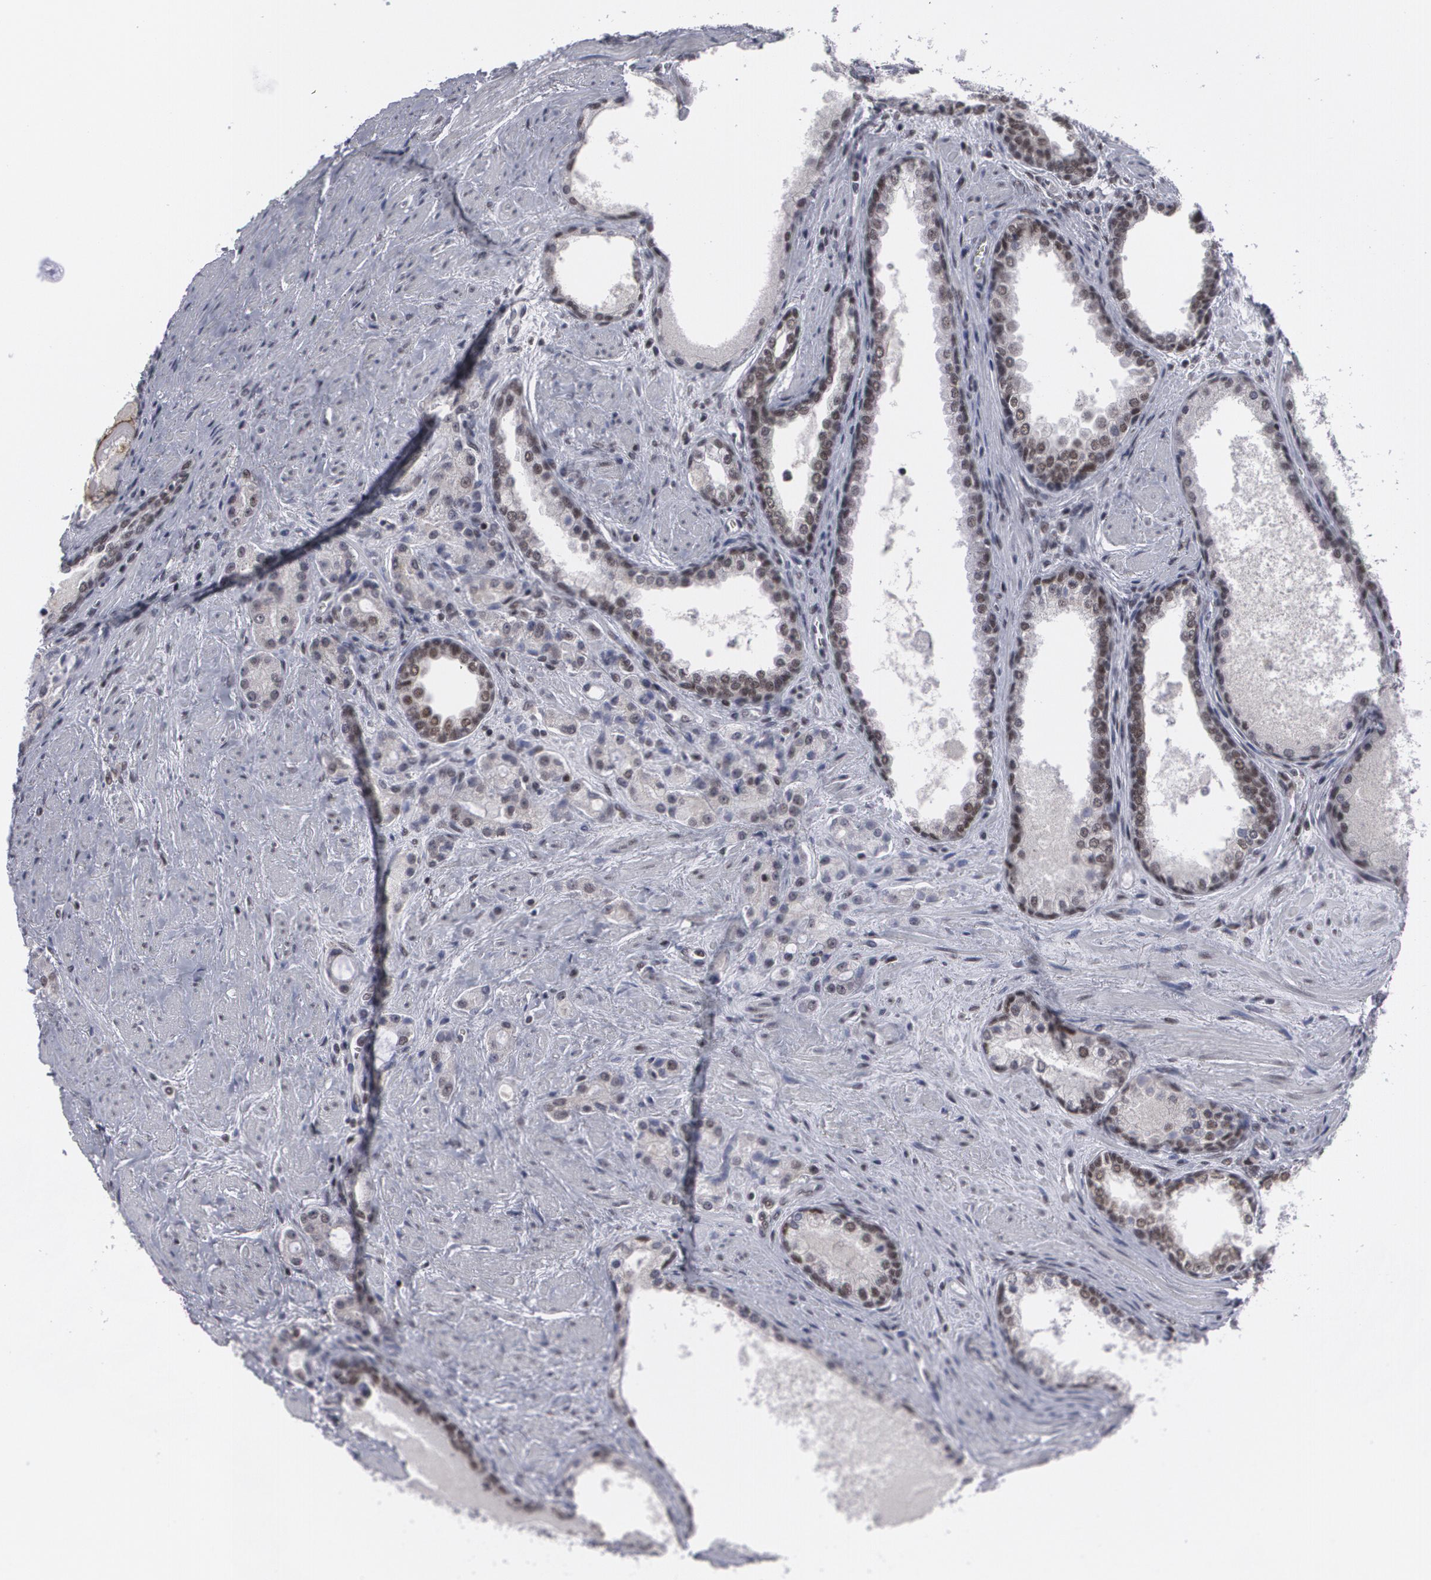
{"staining": {"intensity": "moderate", "quantity": ">75%", "location": "cytoplasmic/membranous,nuclear"}, "tissue": "prostate cancer", "cell_type": "Tumor cells", "image_type": "cancer", "snomed": [{"axis": "morphology", "description": "Adenocarcinoma, Medium grade"}, {"axis": "topography", "description": "Prostate"}], "caption": "This image exhibits IHC staining of human prostate medium-grade adenocarcinoma, with medium moderate cytoplasmic/membranous and nuclear expression in about >75% of tumor cells.", "gene": "MCL1", "patient": {"sex": "male", "age": 72}}